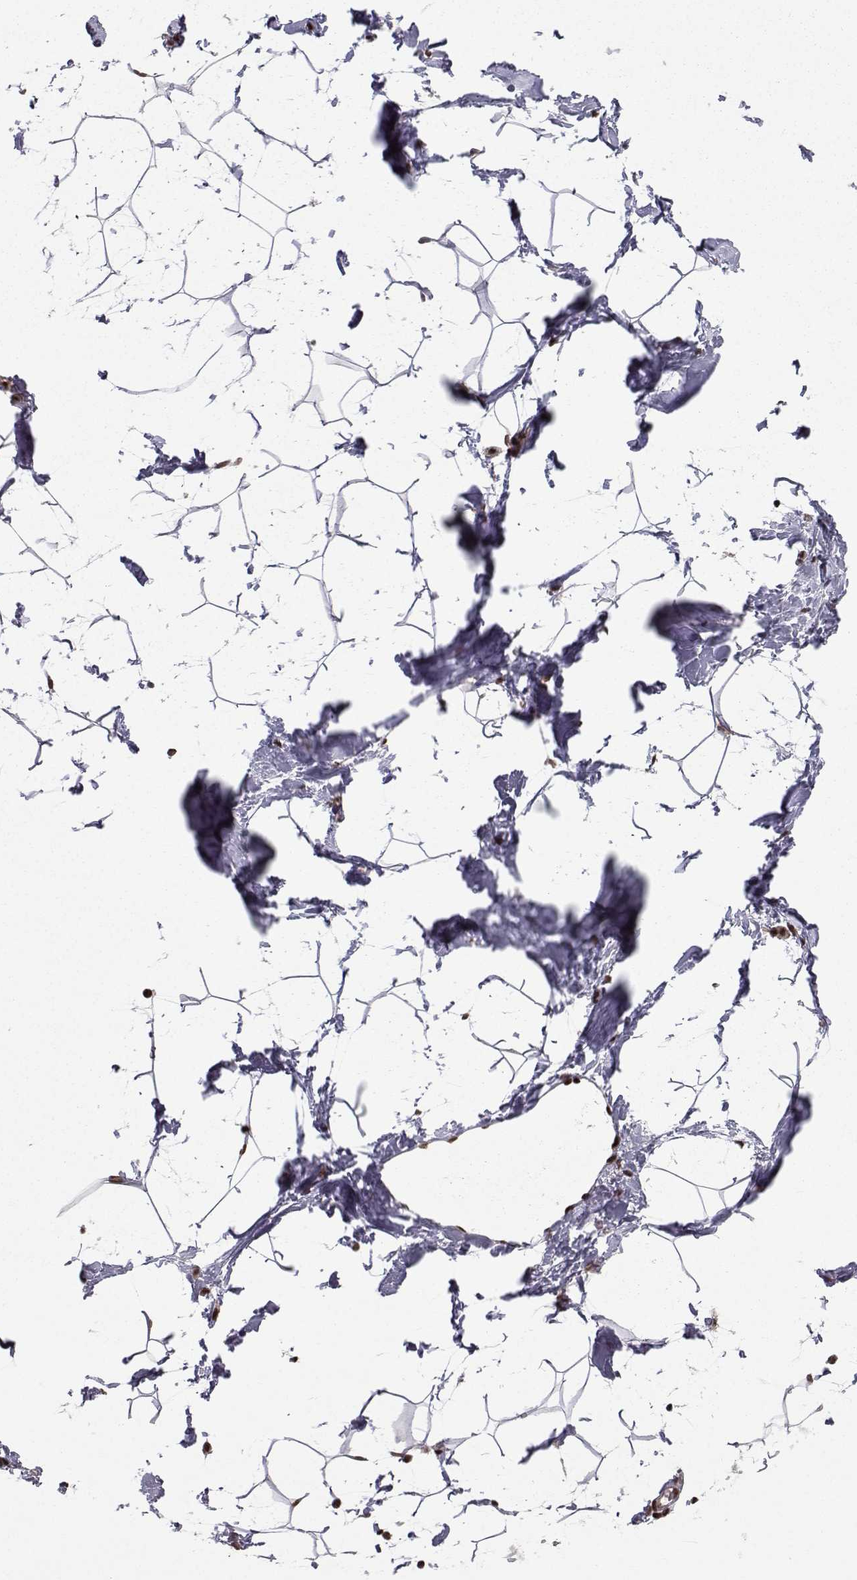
{"staining": {"intensity": "moderate", "quantity": "25%-75%", "location": "nuclear"}, "tissue": "breast", "cell_type": "Adipocytes", "image_type": "normal", "snomed": [{"axis": "morphology", "description": "Normal tissue, NOS"}, {"axis": "topography", "description": "Breast"}], "caption": "Immunohistochemical staining of normal human breast demonstrates 25%-75% levels of moderate nuclear protein expression in about 25%-75% of adipocytes. (Stains: DAB in brown, nuclei in blue, Microscopy: brightfield microscopy at high magnification).", "gene": "PKN2", "patient": {"sex": "female", "age": 32}}